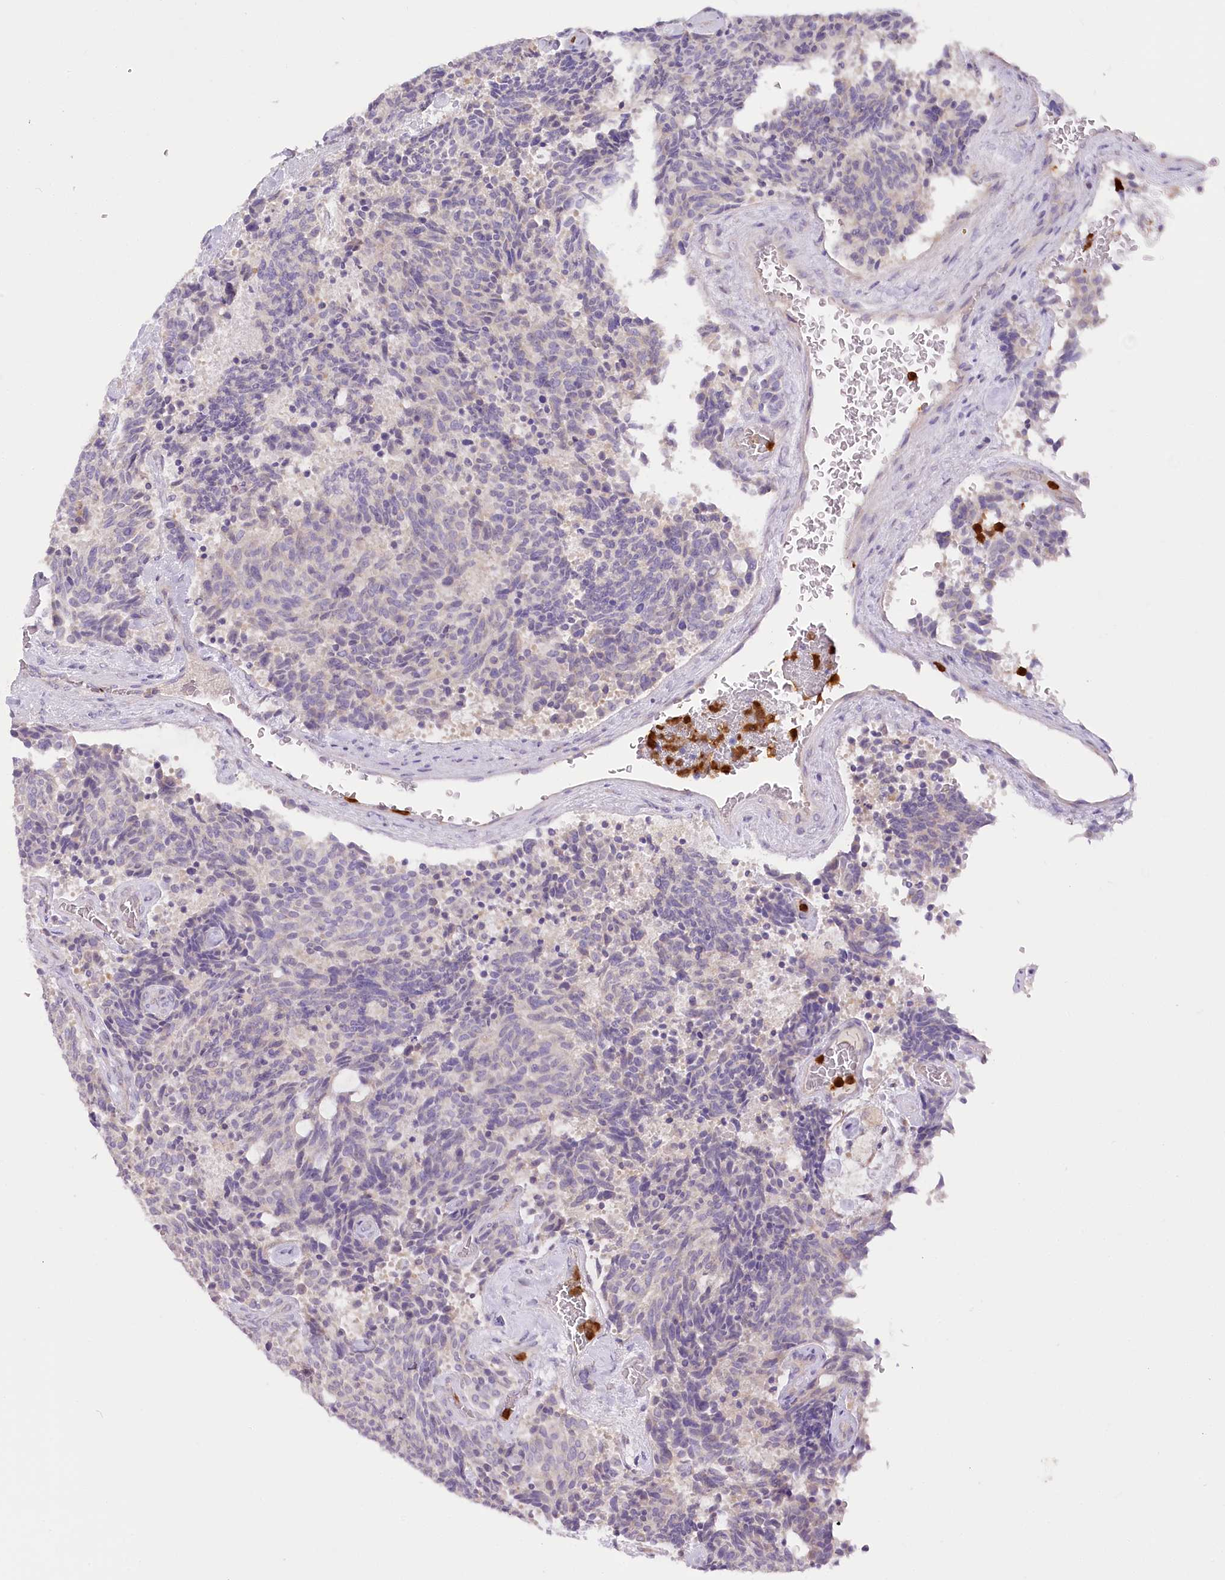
{"staining": {"intensity": "negative", "quantity": "none", "location": "none"}, "tissue": "carcinoid", "cell_type": "Tumor cells", "image_type": "cancer", "snomed": [{"axis": "morphology", "description": "Carcinoid, malignant, NOS"}, {"axis": "topography", "description": "Pancreas"}], "caption": "Tumor cells are negative for brown protein staining in malignant carcinoid. Brightfield microscopy of immunohistochemistry stained with DAB (brown) and hematoxylin (blue), captured at high magnification.", "gene": "DPYD", "patient": {"sex": "female", "age": 54}}